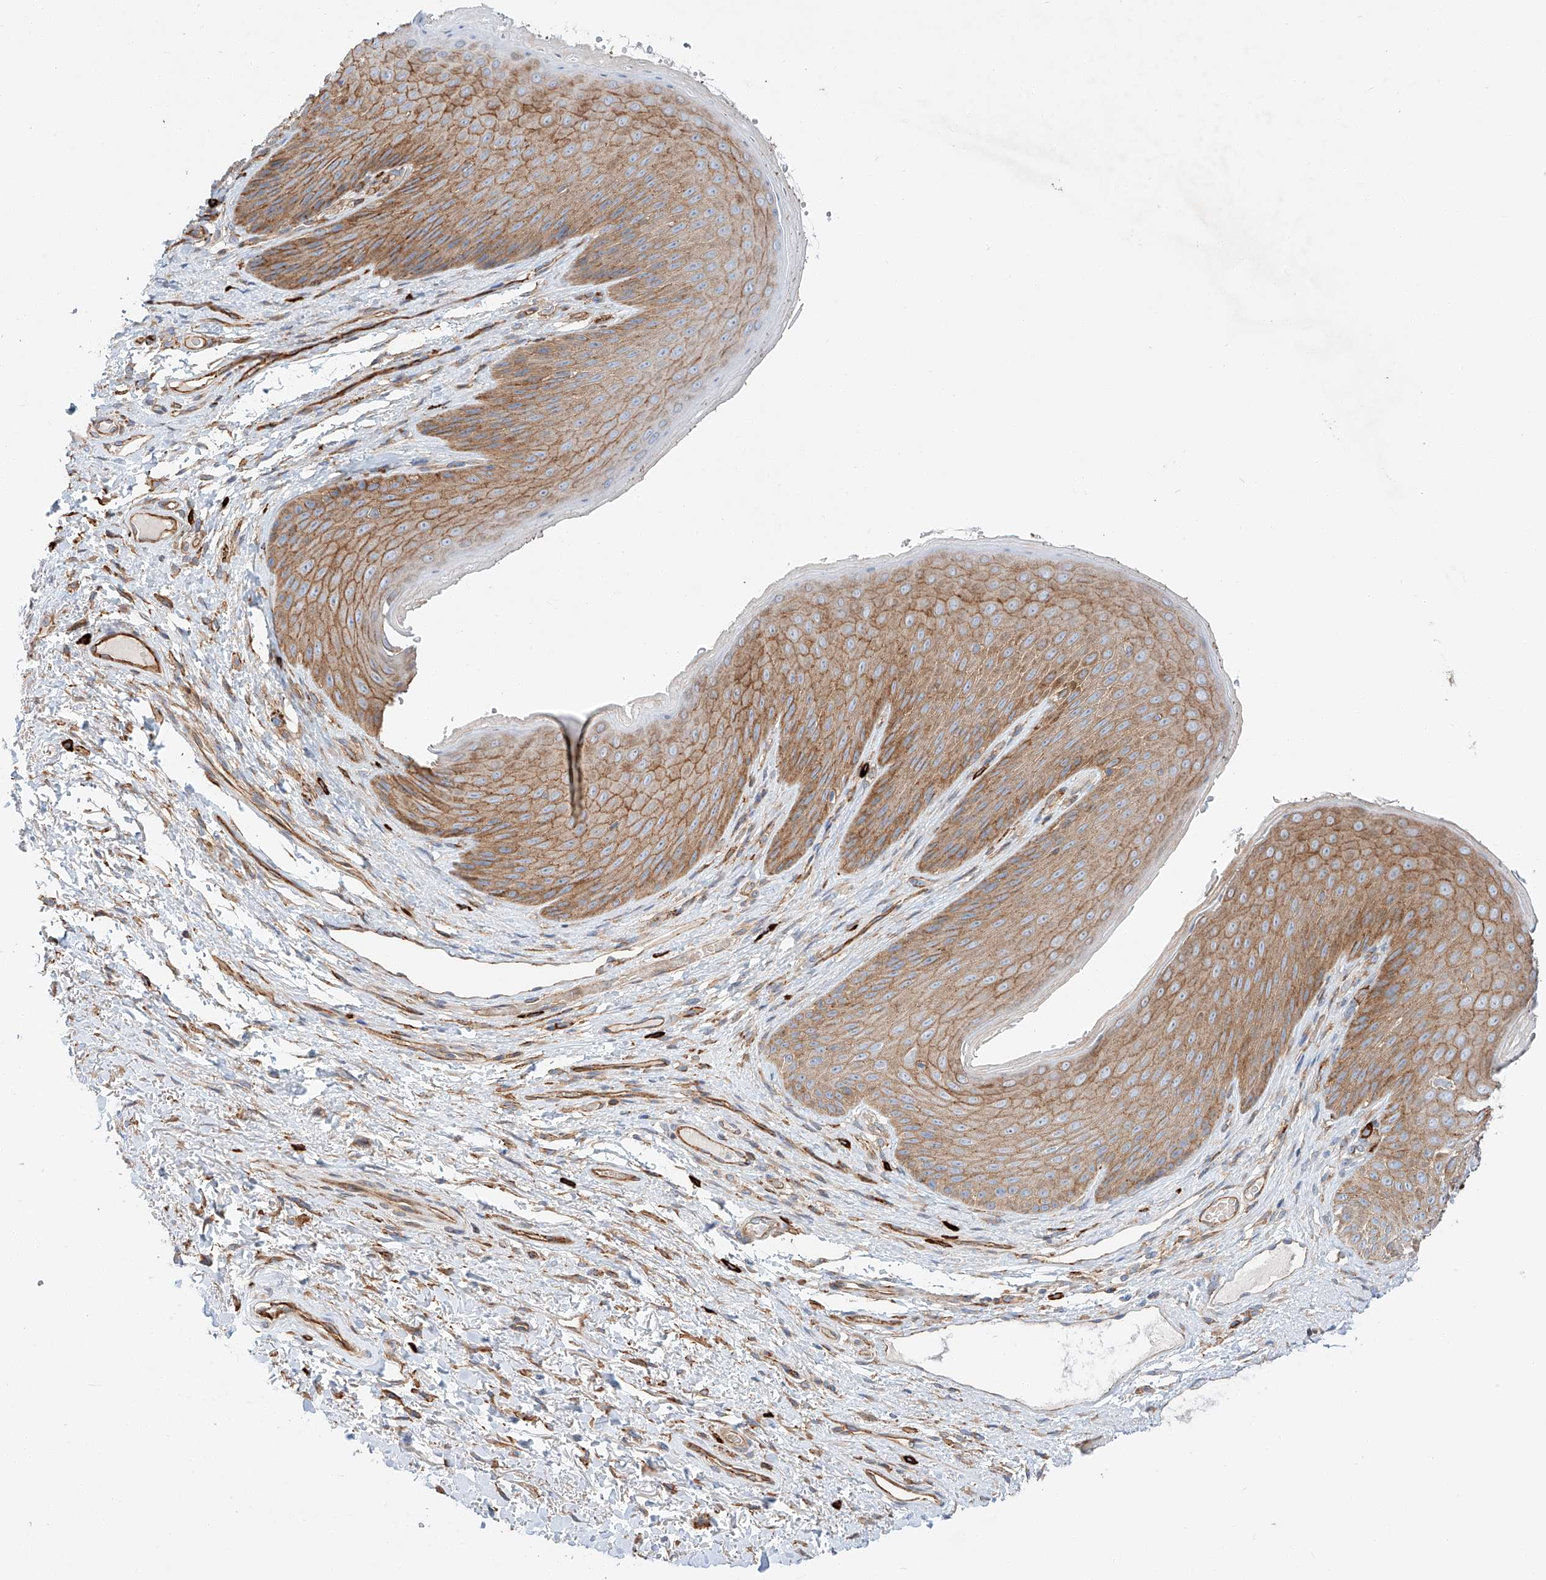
{"staining": {"intensity": "moderate", "quantity": ">75%", "location": "cytoplasmic/membranous"}, "tissue": "skin", "cell_type": "Epidermal cells", "image_type": "normal", "snomed": [{"axis": "morphology", "description": "Normal tissue, NOS"}, {"axis": "topography", "description": "Anal"}], "caption": "There is medium levels of moderate cytoplasmic/membranous staining in epidermal cells of normal skin, as demonstrated by immunohistochemical staining (brown color).", "gene": "MINDY4", "patient": {"sex": "male", "age": 74}}